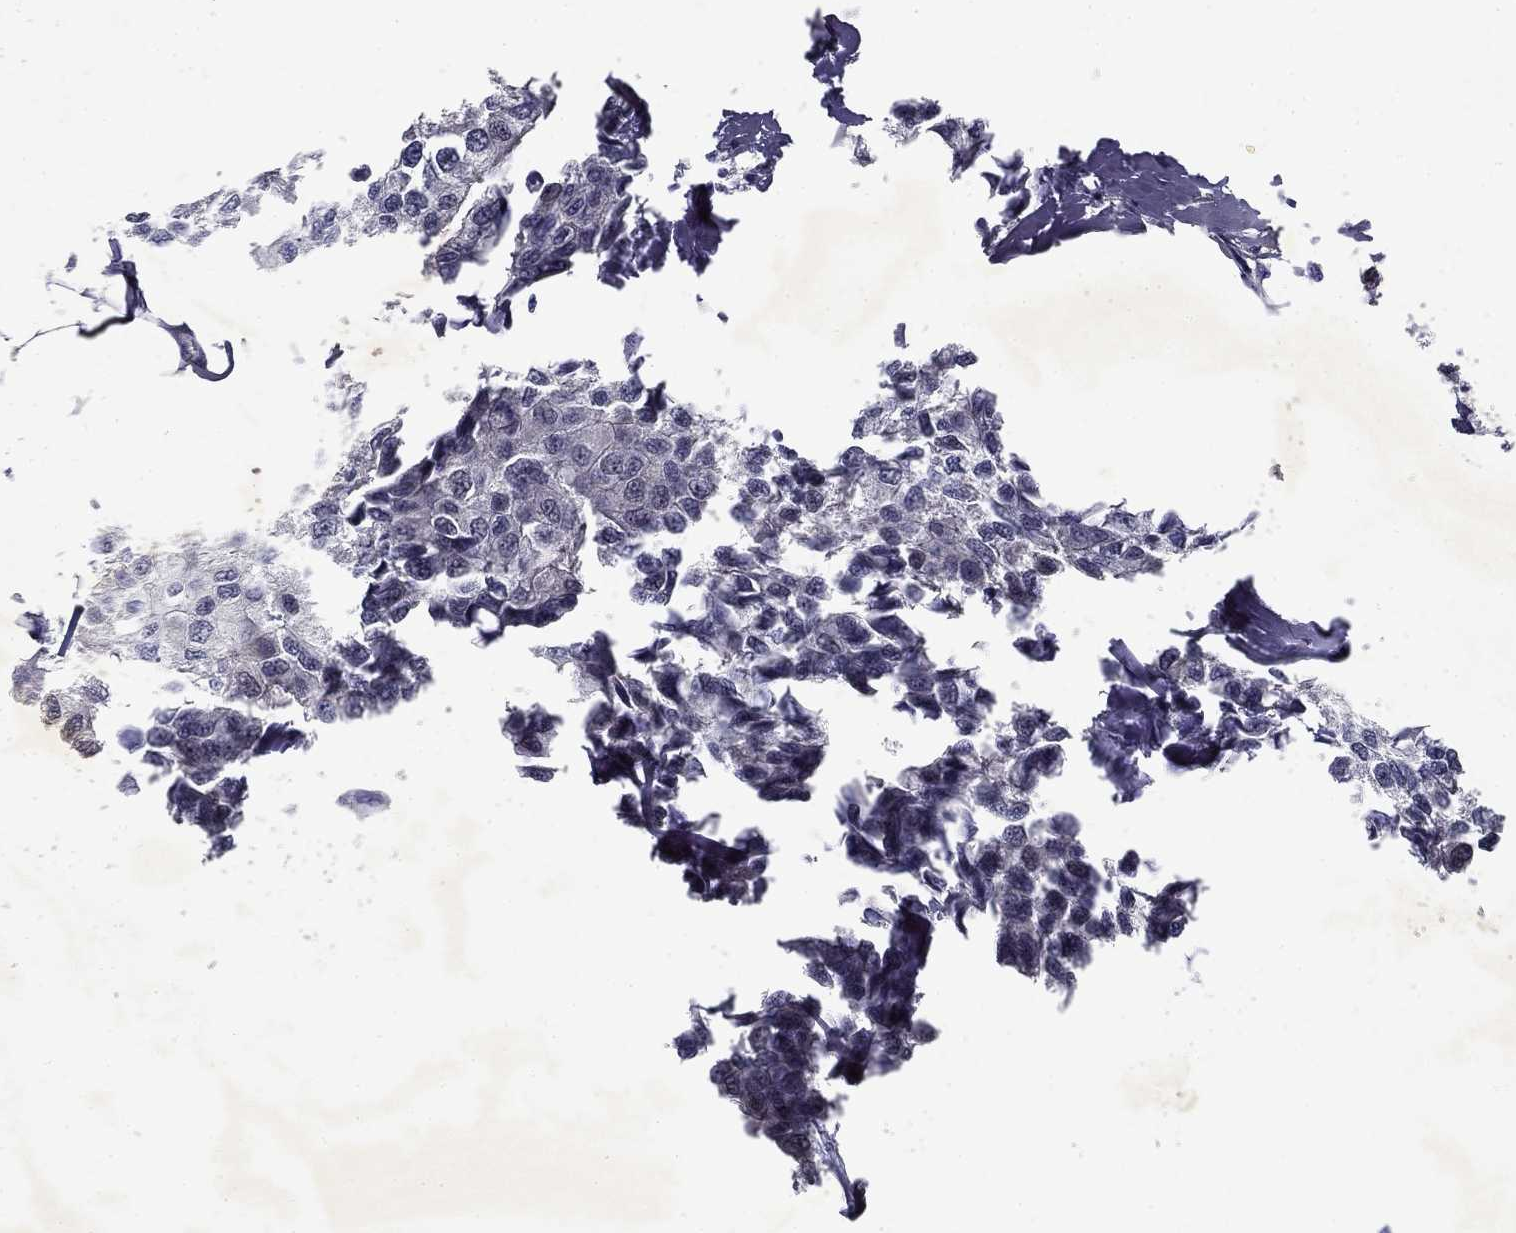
{"staining": {"intensity": "negative", "quantity": "none", "location": "none"}, "tissue": "breast cancer", "cell_type": "Tumor cells", "image_type": "cancer", "snomed": [{"axis": "morphology", "description": "Duct carcinoma"}, {"axis": "topography", "description": "Breast"}], "caption": "The immunohistochemistry image has no significant staining in tumor cells of breast cancer (infiltrating ductal carcinoma) tissue. (Stains: DAB immunohistochemistry with hematoxylin counter stain, Microscopy: brightfield microscopy at high magnification).", "gene": "RBFOX1", "patient": {"sex": "female", "age": 80}}